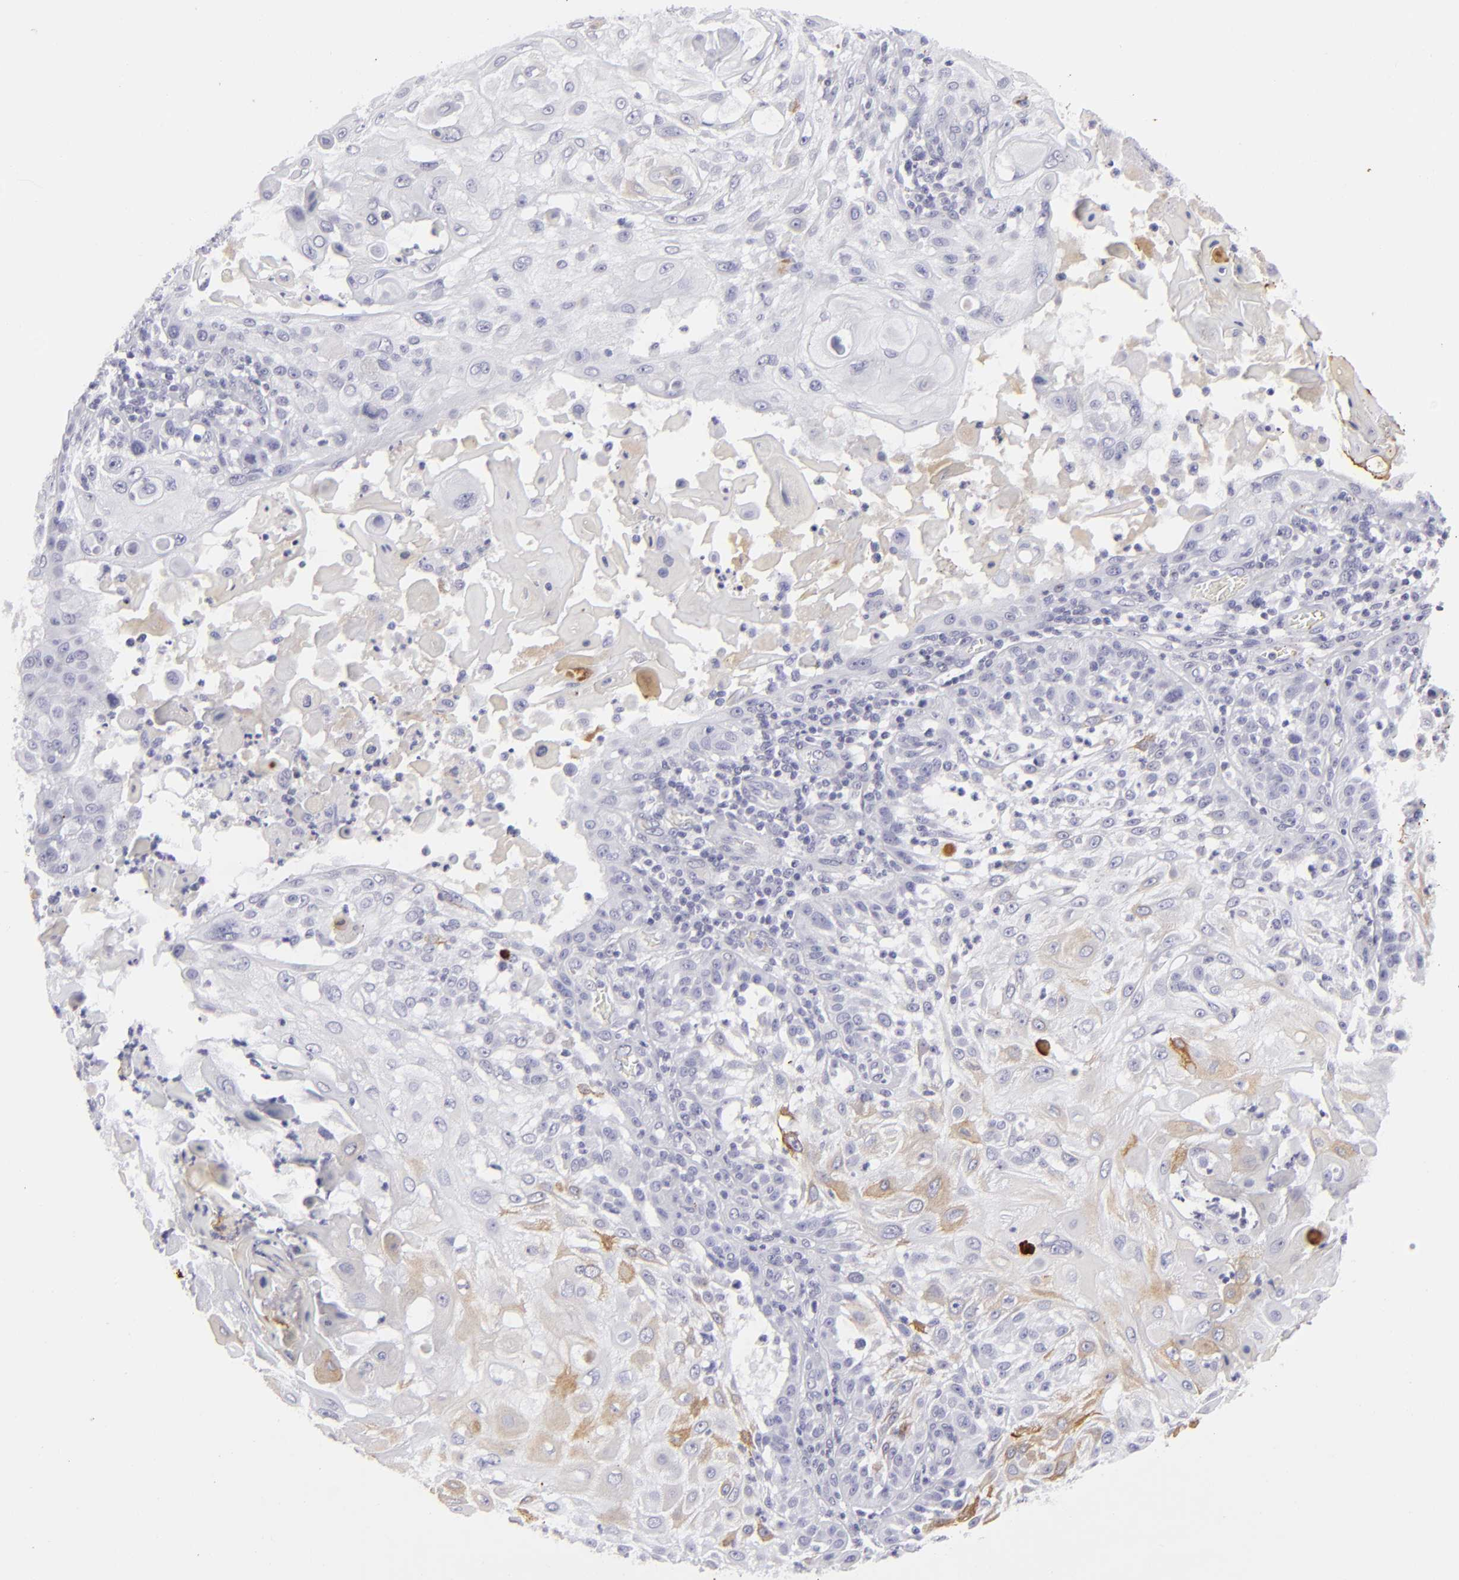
{"staining": {"intensity": "moderate", "quantity": "25%-75%", "location": "cytoplasmic/membranous"}, "tissue": "skin cancer", "cell_type": "Tumor cells", "image_type": "cancer", "snomed": [{"axis": "morphology", "description": "Squamous cell carcinoma, NOS"}, {"axis": "topography", "description": "Skin"}], "caption": "Human skin cancer stained with a protein marker exhibits moderate staining in tumor cells.", "gene": "KRT1", "patient": {"sex": "female", "age": 89}}